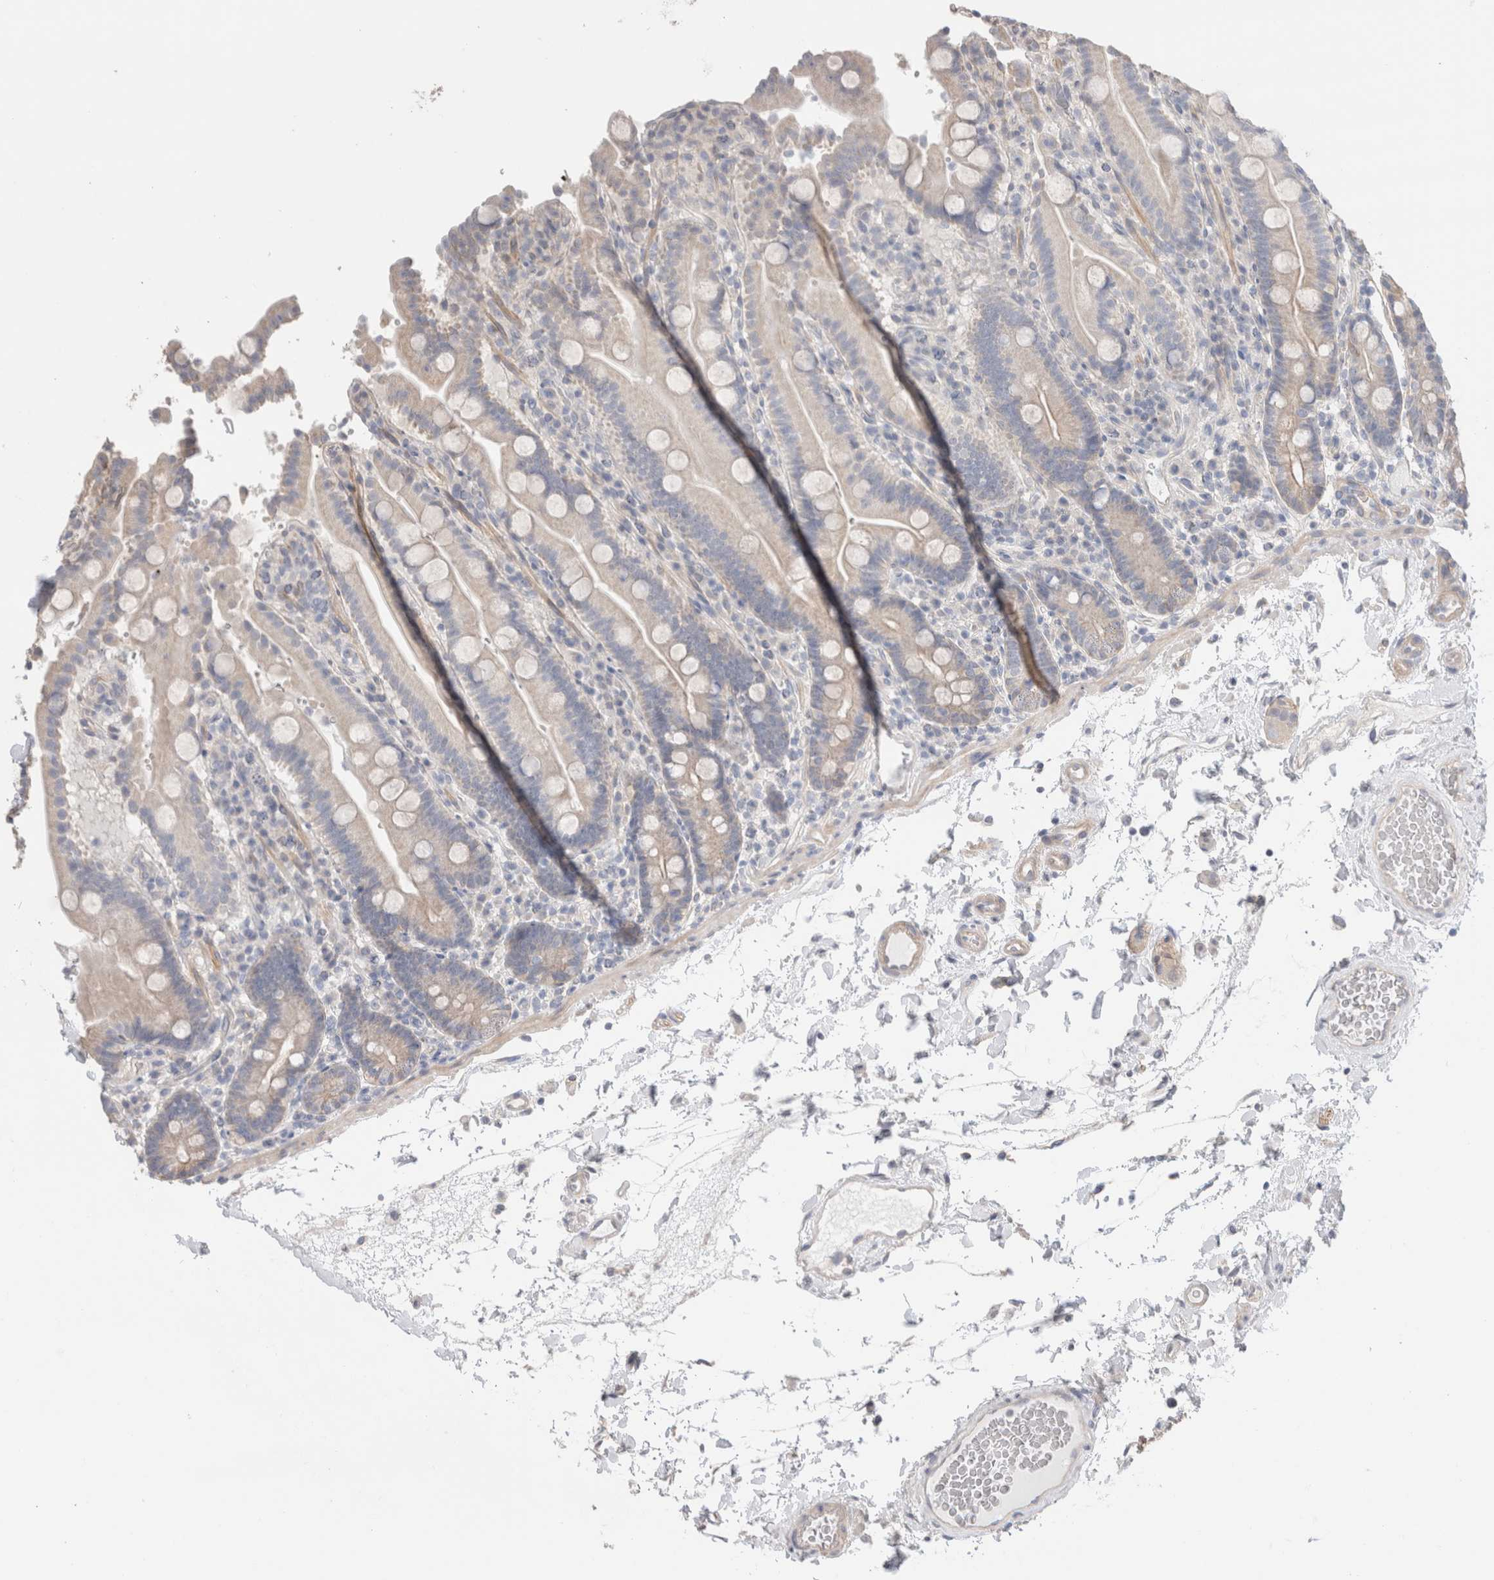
{"staining": {"intensity": "negative", "quantity": "none", "location": "none"}, "tissue": "duodenum", "cell_type": "Glandular cells", "image_type": "normal", "snomed": [{"axis": "morphology", "description": "Normal tissue, NOS"}, {"axis": "topography", "description": "Small intestine, NOS"}], "caption": "There is no significant expression in glandular cells of duodenum. (Stains: DAB immunohistochemistry (IHC) with hematoxylin counter stain, Microscopy: brightfield microscopy at high magnification).", "gene": "DMD", "patient": {"sex": "female", "age": 71}}